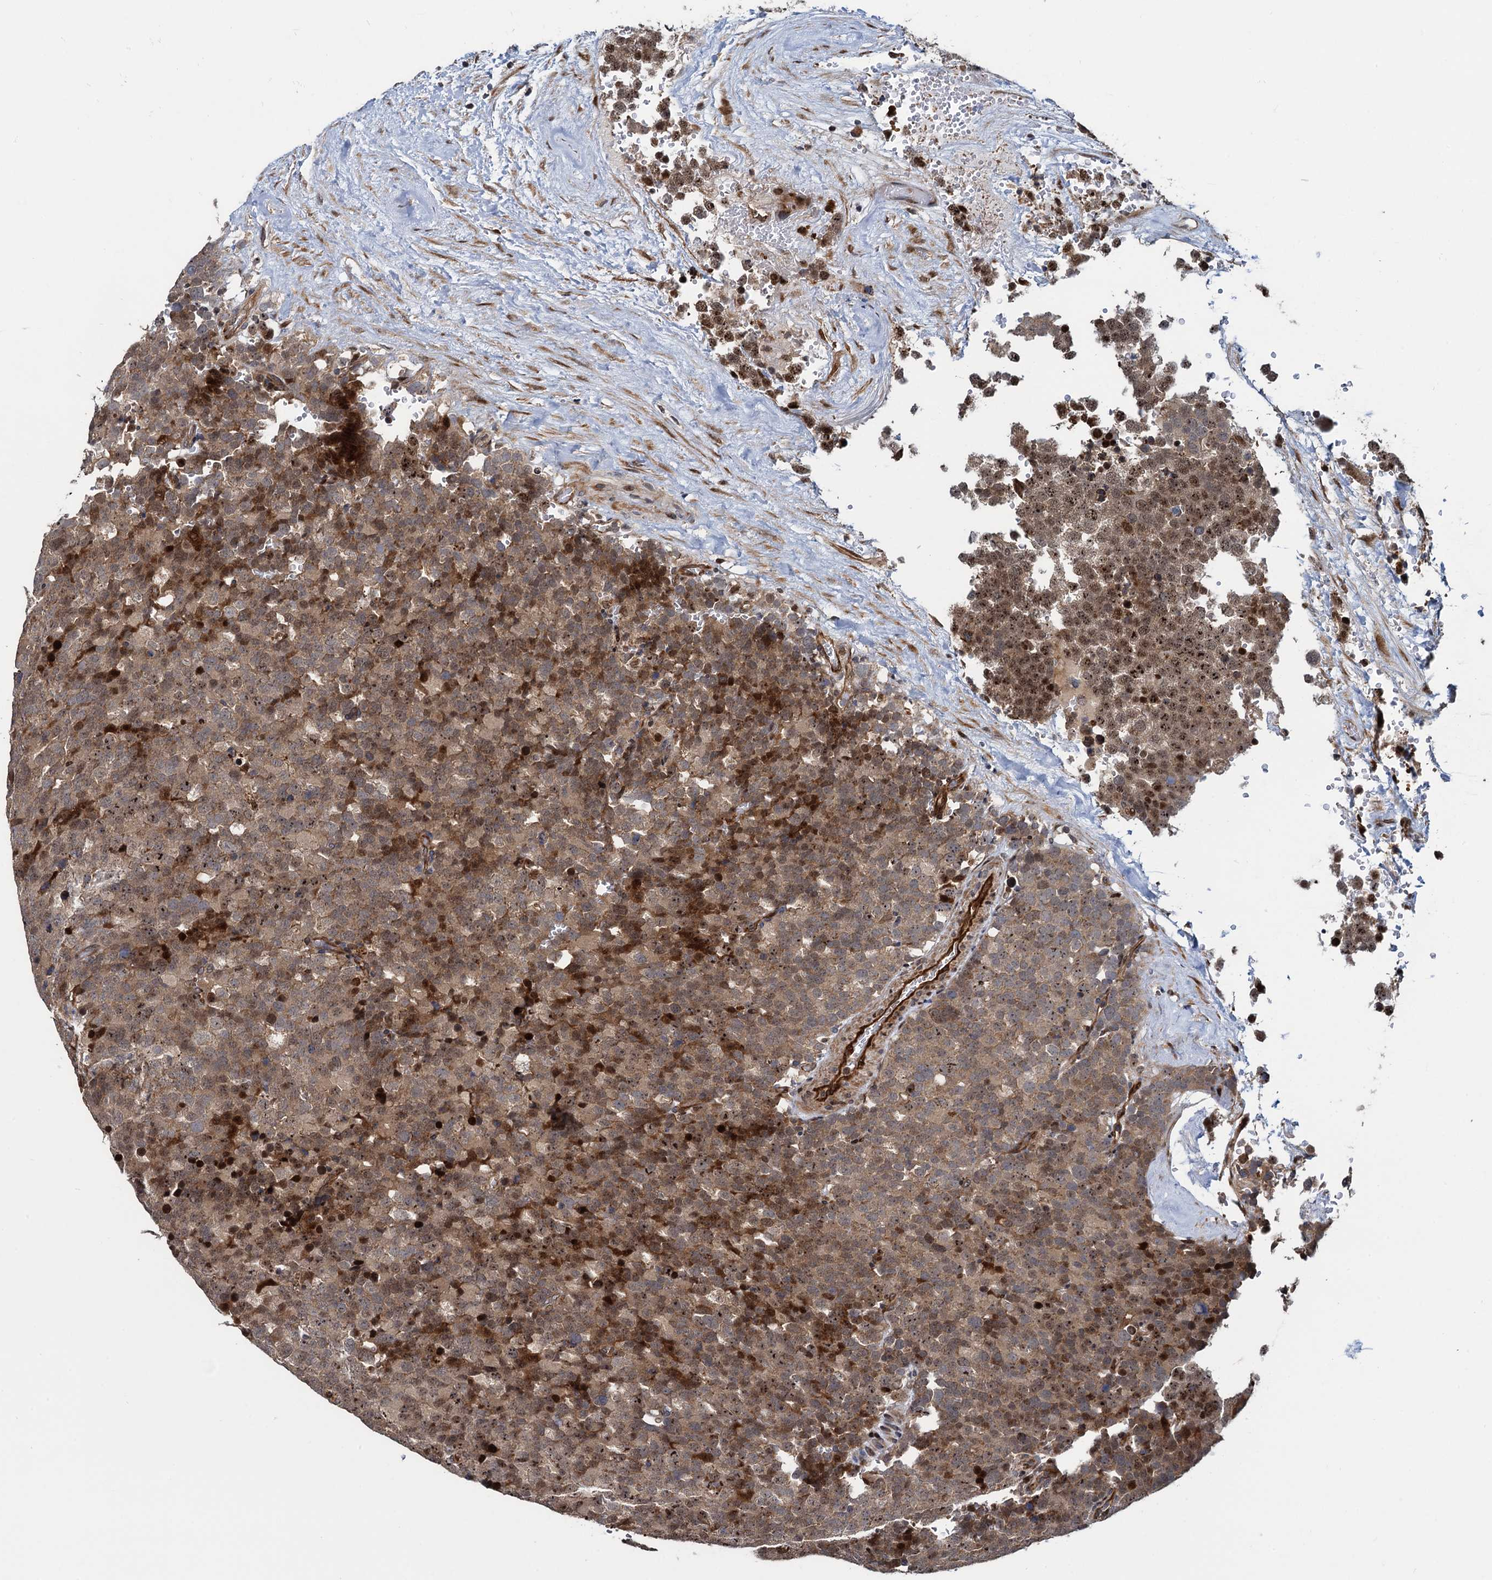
{"staining": {"intensity": "moderate", "quantity": ">75%", "location": "cytoplasmic/membranous"}, "tissue": "testis cancer", "cell_type": "Tumor cells", "image_type": "cancer", "snomed": [{"axis": "morphology", "description": "Seminoma, NOS"}, {"axis": "topography", "description": "Testis"}], "caption": "Human testis cancer (seminoma) stained for a protein (brown) displays moderate cytoplasmic/membranous positive staining in about >75% of tumor cells.", "gene": "ATOSA", "patient": {"sex": "male", "age": 71}}